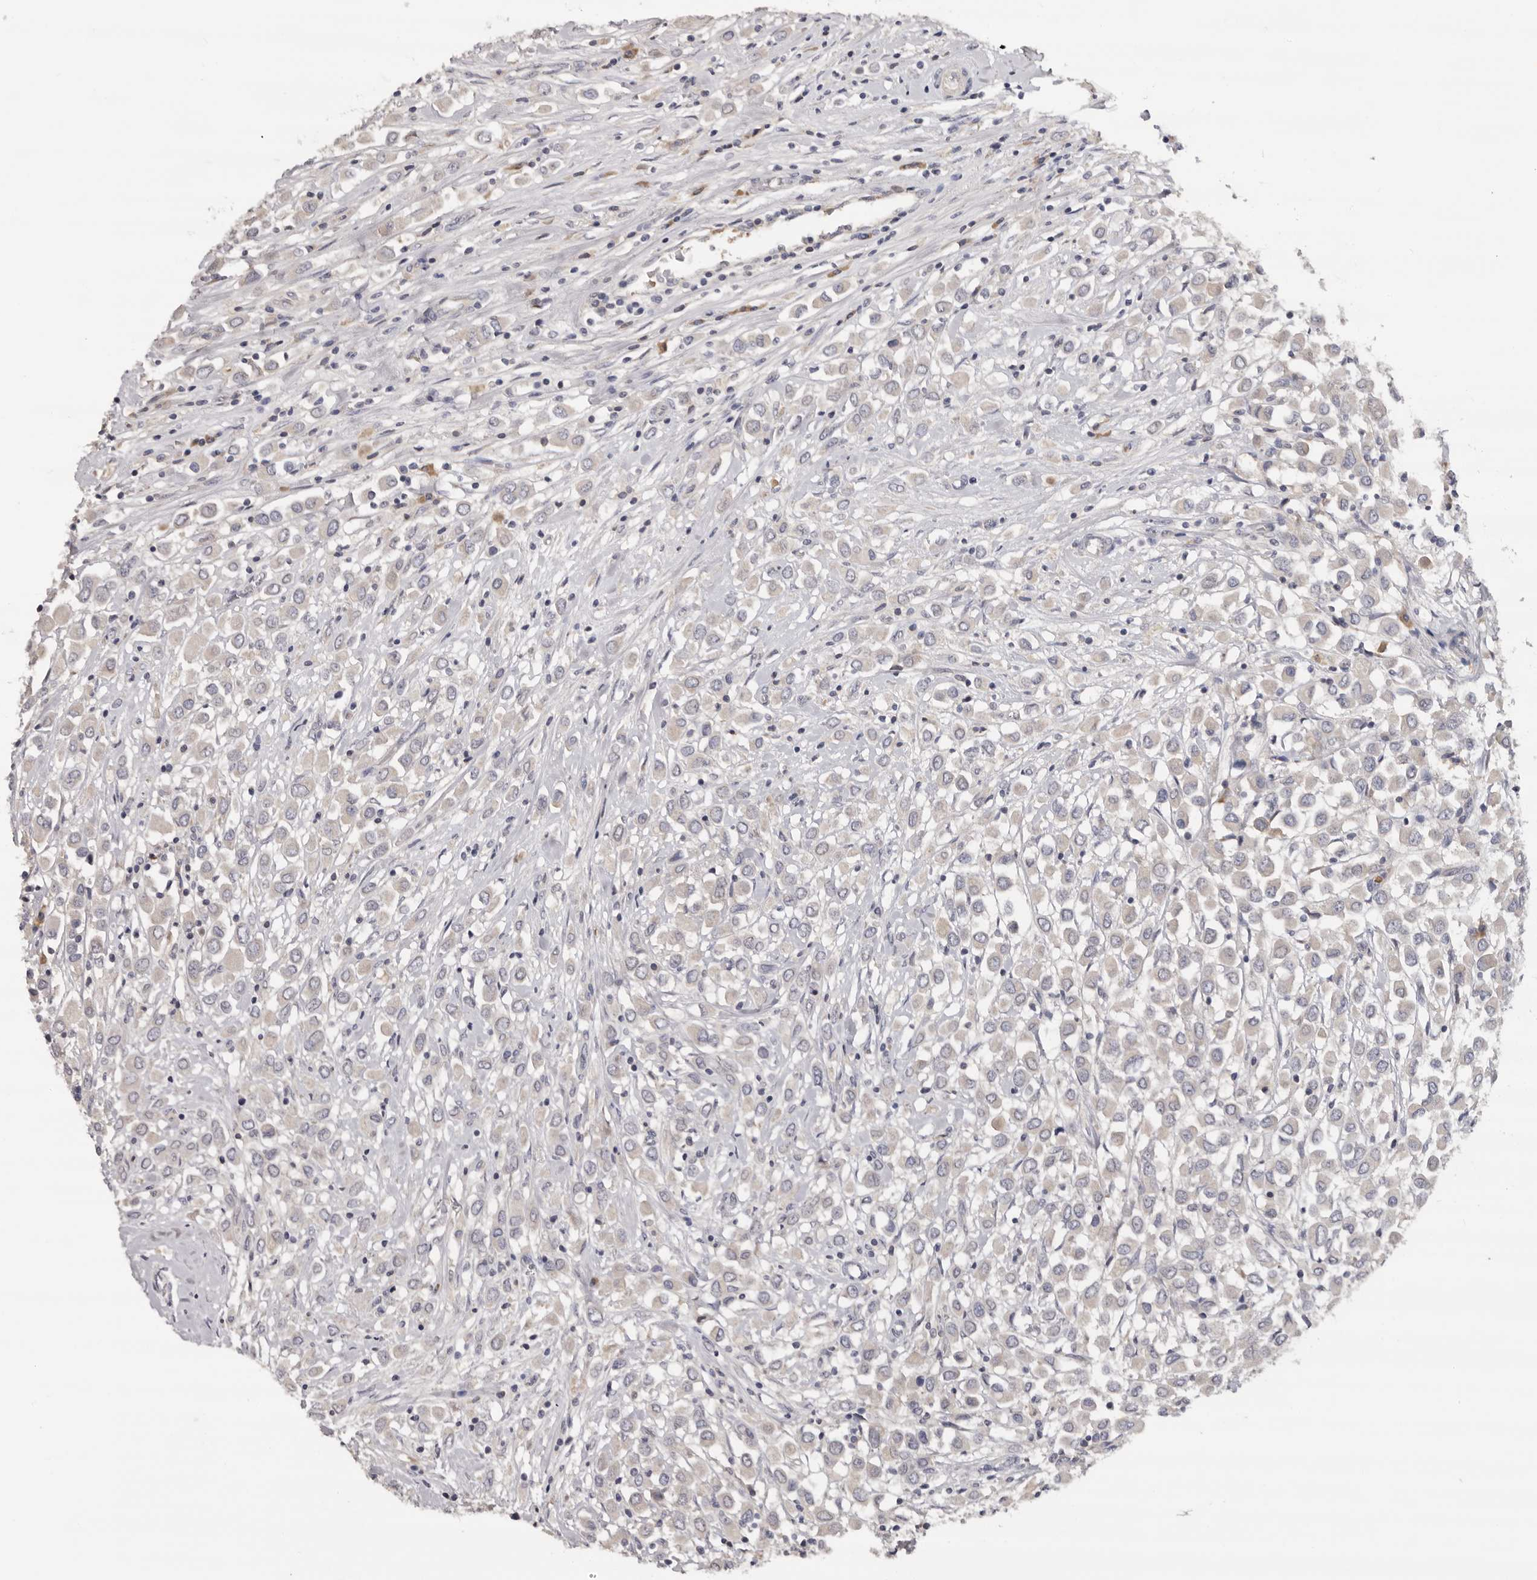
{"staining": {"intensity": "weak", "quantity": "<25%", "location": "cytoplasmic/membranous"}, "tissue": "breast cancer", "cell_type": "Tumor cells", "image_type": "cancer", "snomed": [{"axis": "morphology", "description": "Duct carcinoma"}, {"axis": "topography", "description": "Breast"}], "caption": "Immunohistochemistry of invasive ductal carcinoma (breast) reveals no staining in tumor cells.", "gene": "KIF2B", "patient": {"sex": "female", "age": 61}}